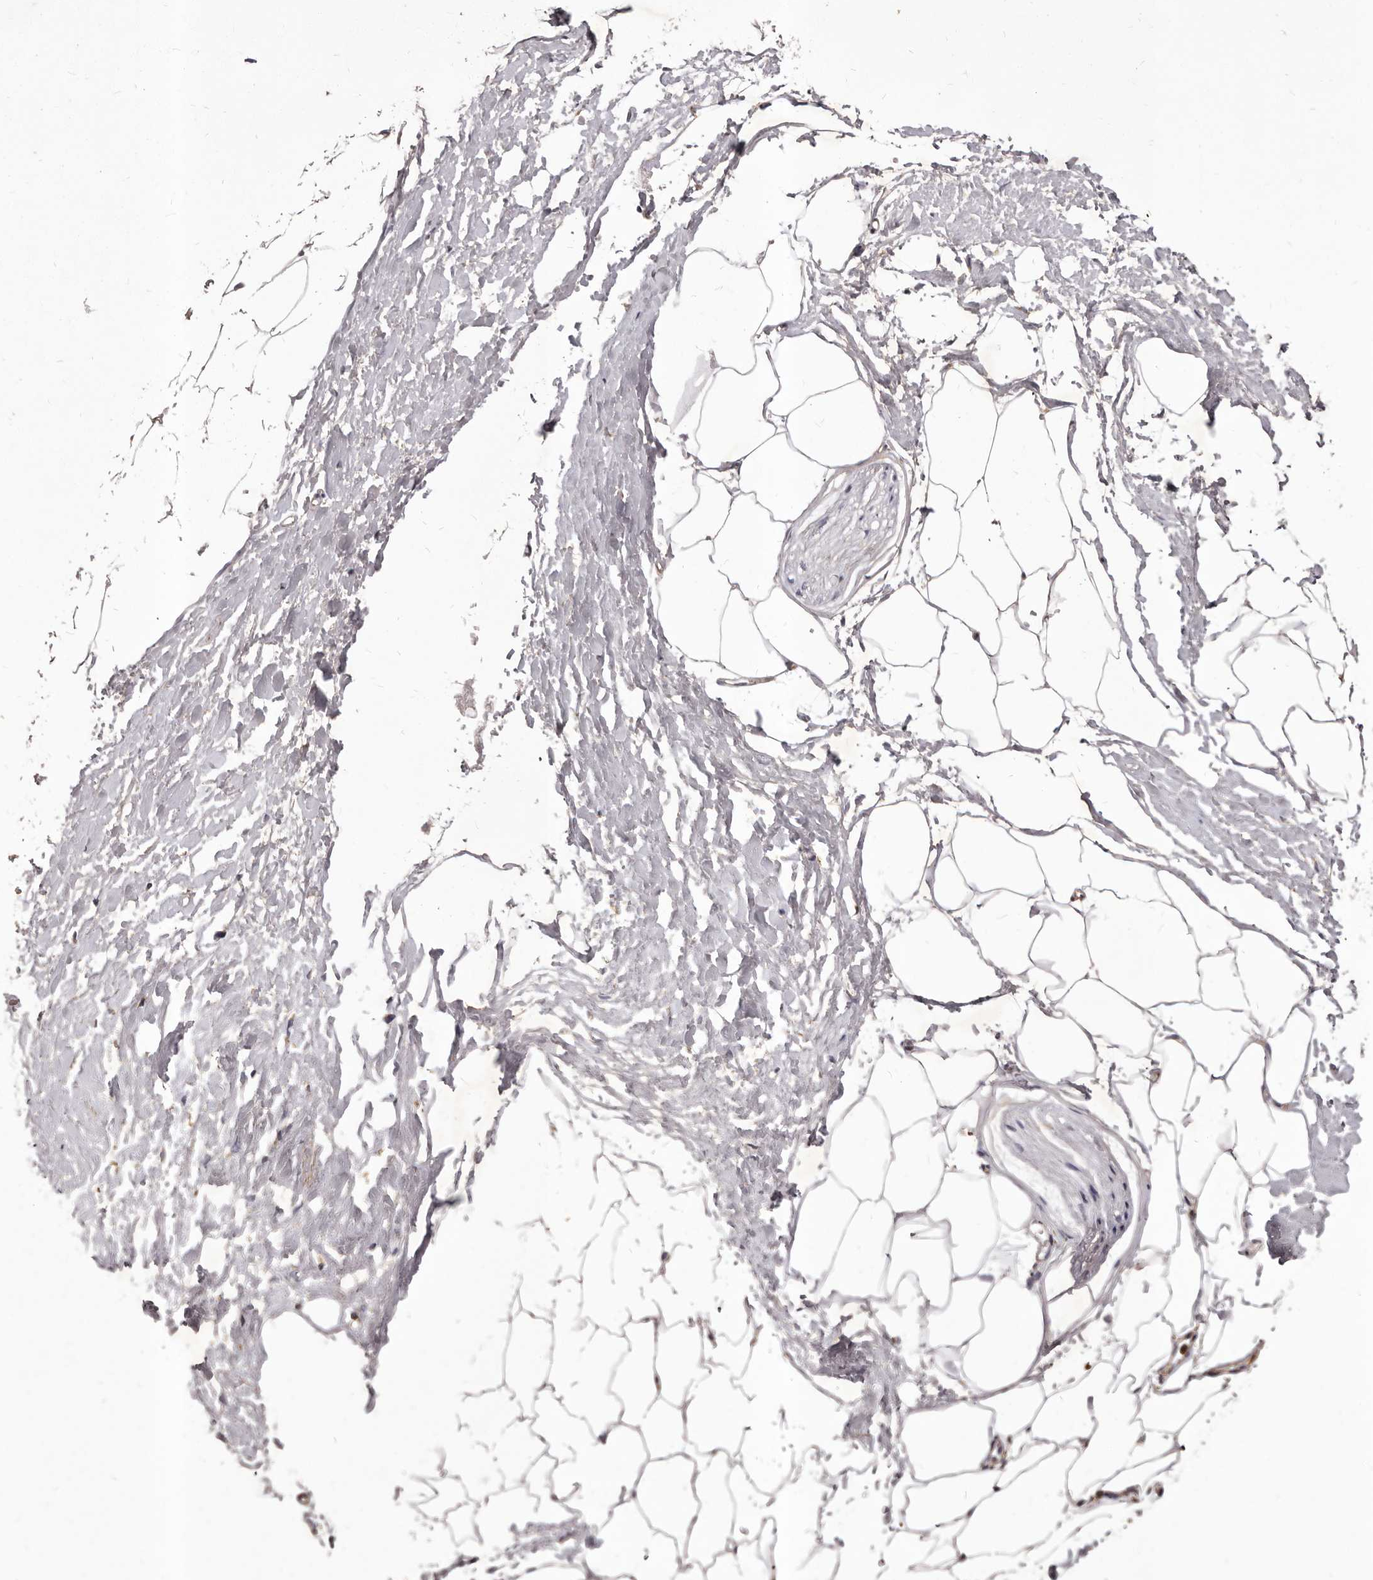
{"staining": {"intensity": "negative", "quantity": "none", "location": "none"}, "tissue": "adipose tissue", "cell_type": "Adipocytes", "image_type": "normal", "snomed": [{"axis": "morphology", "description": "Normal tissue, NOS"}, {"axis": "morphology", "description": "Adenocarcinoma, Low grade"}, {"axis": "topography", "description": "Prostate"}, {"axis": "topography", "description": "Peripheral nerve tissue"}], "caption": "Immunohistochemistry photomicrograph of benign adipose tissue stained for a protein (brown), which demonstrates no positivity in adipocytes. (IHC, brightfield microscopy, high magnification).", "gene": "ALPK1", "patient": {"sex": "male", "age": 63}}